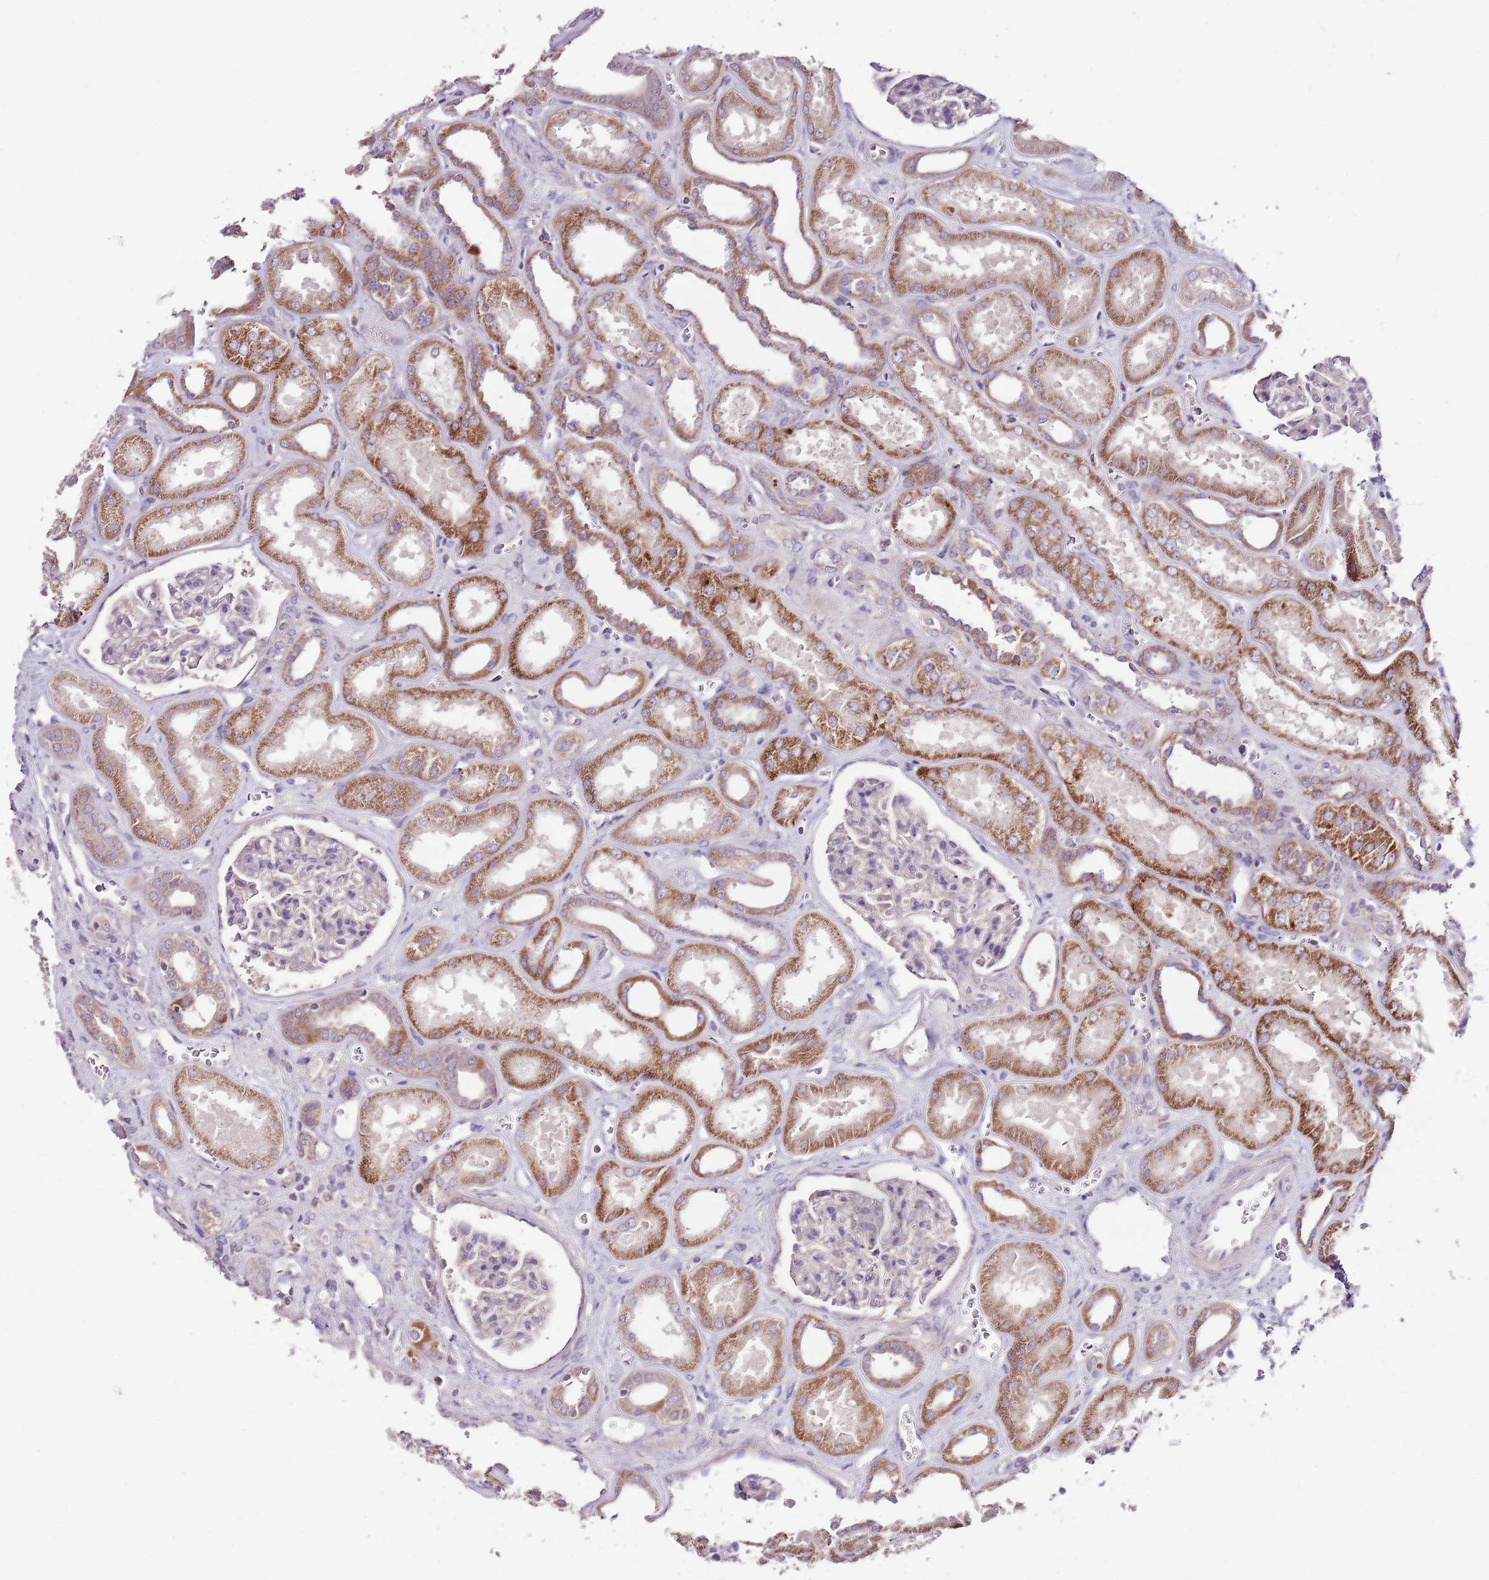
{"staining": {"intensity": "negative", "quantity": "none", "location": "none"}, "tissue": "kidney", "cell_type": "Cells in glomeruli", "image_type": "normal", "snomed": [{"axis": "morphology", "description": "Normal tissue, NOS"}, {"axis": "morphology", "description": "Adenocarcinoma, NOS"}, {"axis": "topography", "description": "Kidney"}], "caption": "IHC of unremarkable kidney displays no positivity in cells in glomeruli. (Immunohistochemistry (ihc), brightfield microscopy, high magnification).", "gene": "SMG1", "patient": {"sex": "female", "age": 68}}